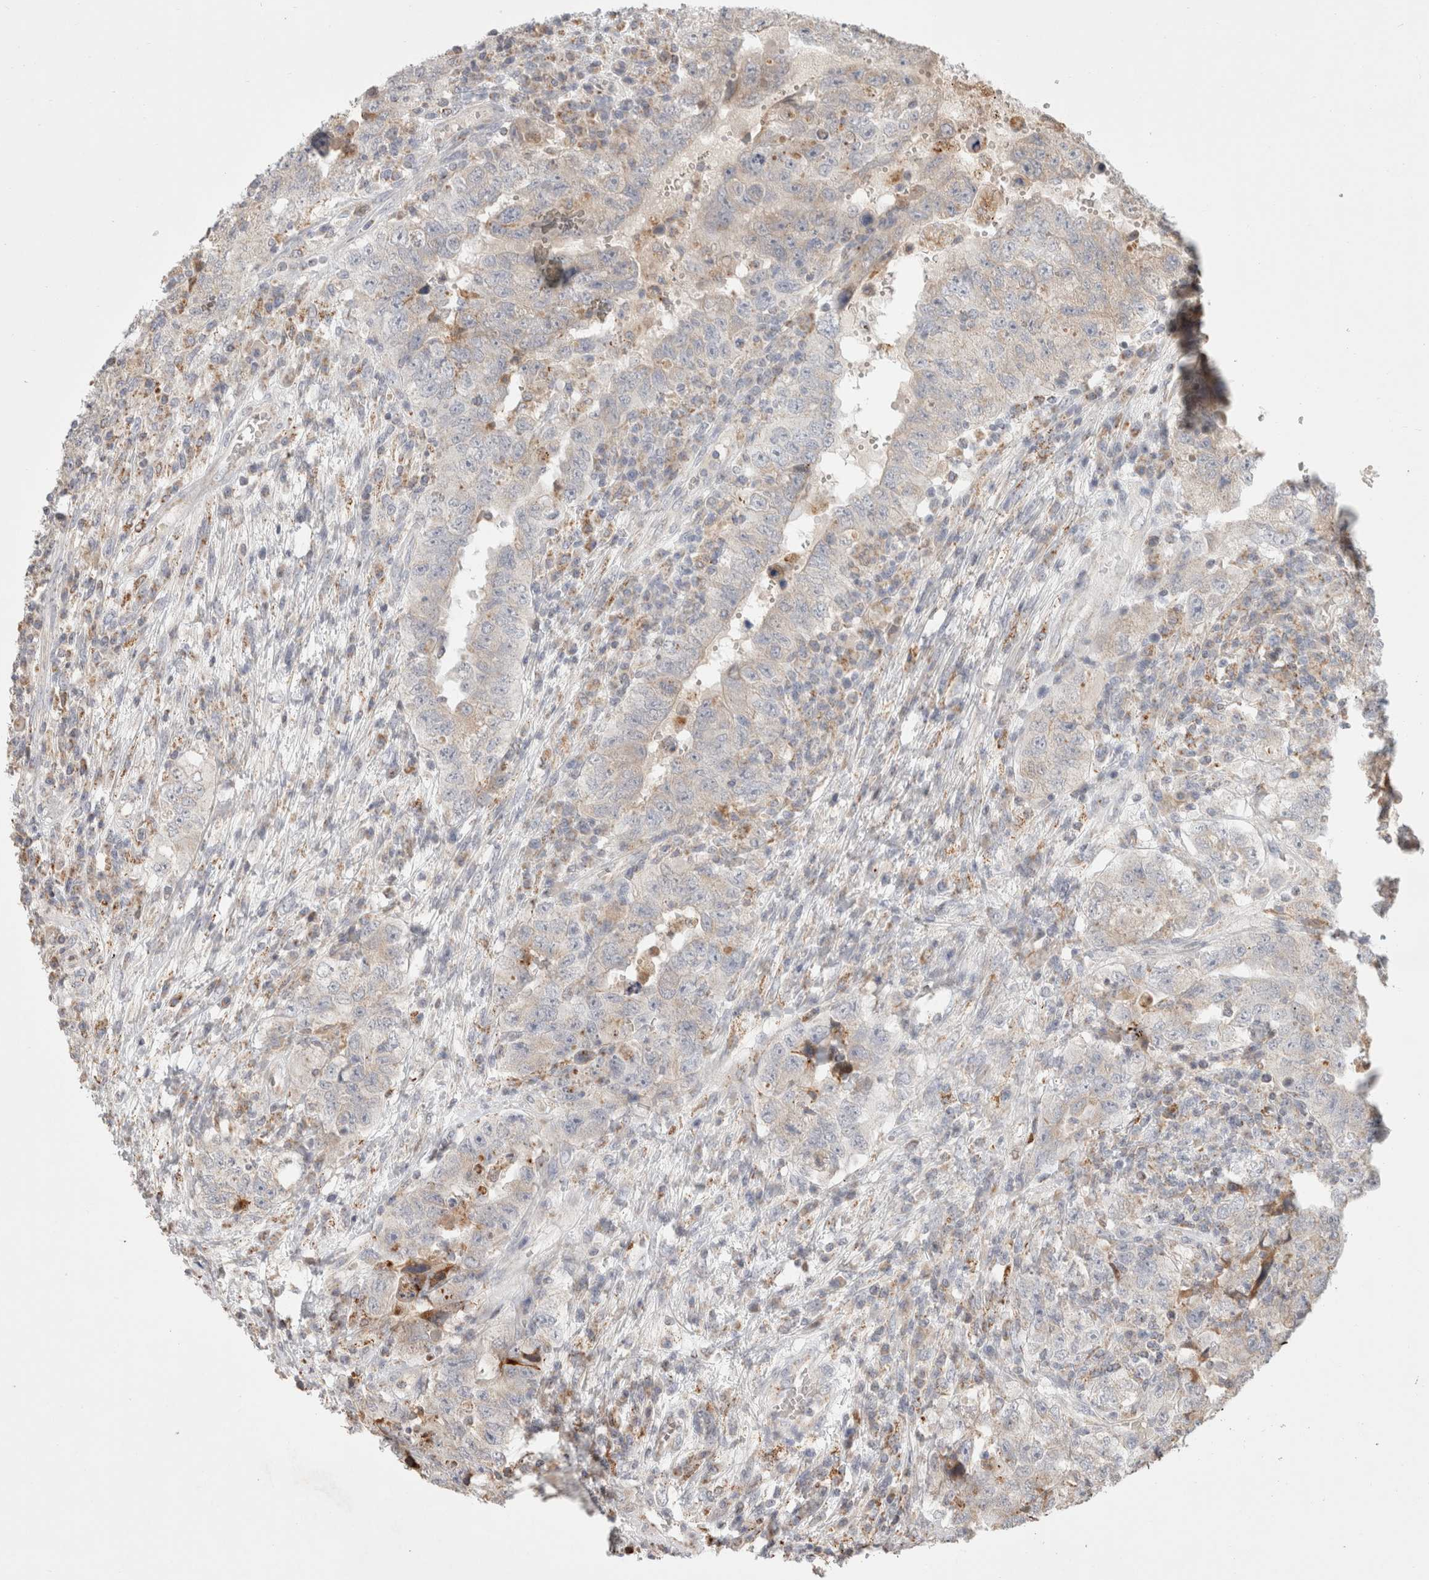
{"staining": {"intensity": "negative", "quantity": "none", "location": "none"}, "tissue": "testis cancer", "cell_type": "Tumor cells", "image_type": "cancer", "snomed": [{"axis": "morphology", "description": "Carcinoma, Embryonal, NOS"}, {"axis": "topography", "description": "Testis"}], "caption": "Tumor cells show no significant protein expression in testis cancer.", "gene": "HROB", "patient": {"sex": "male", "age": 26}}